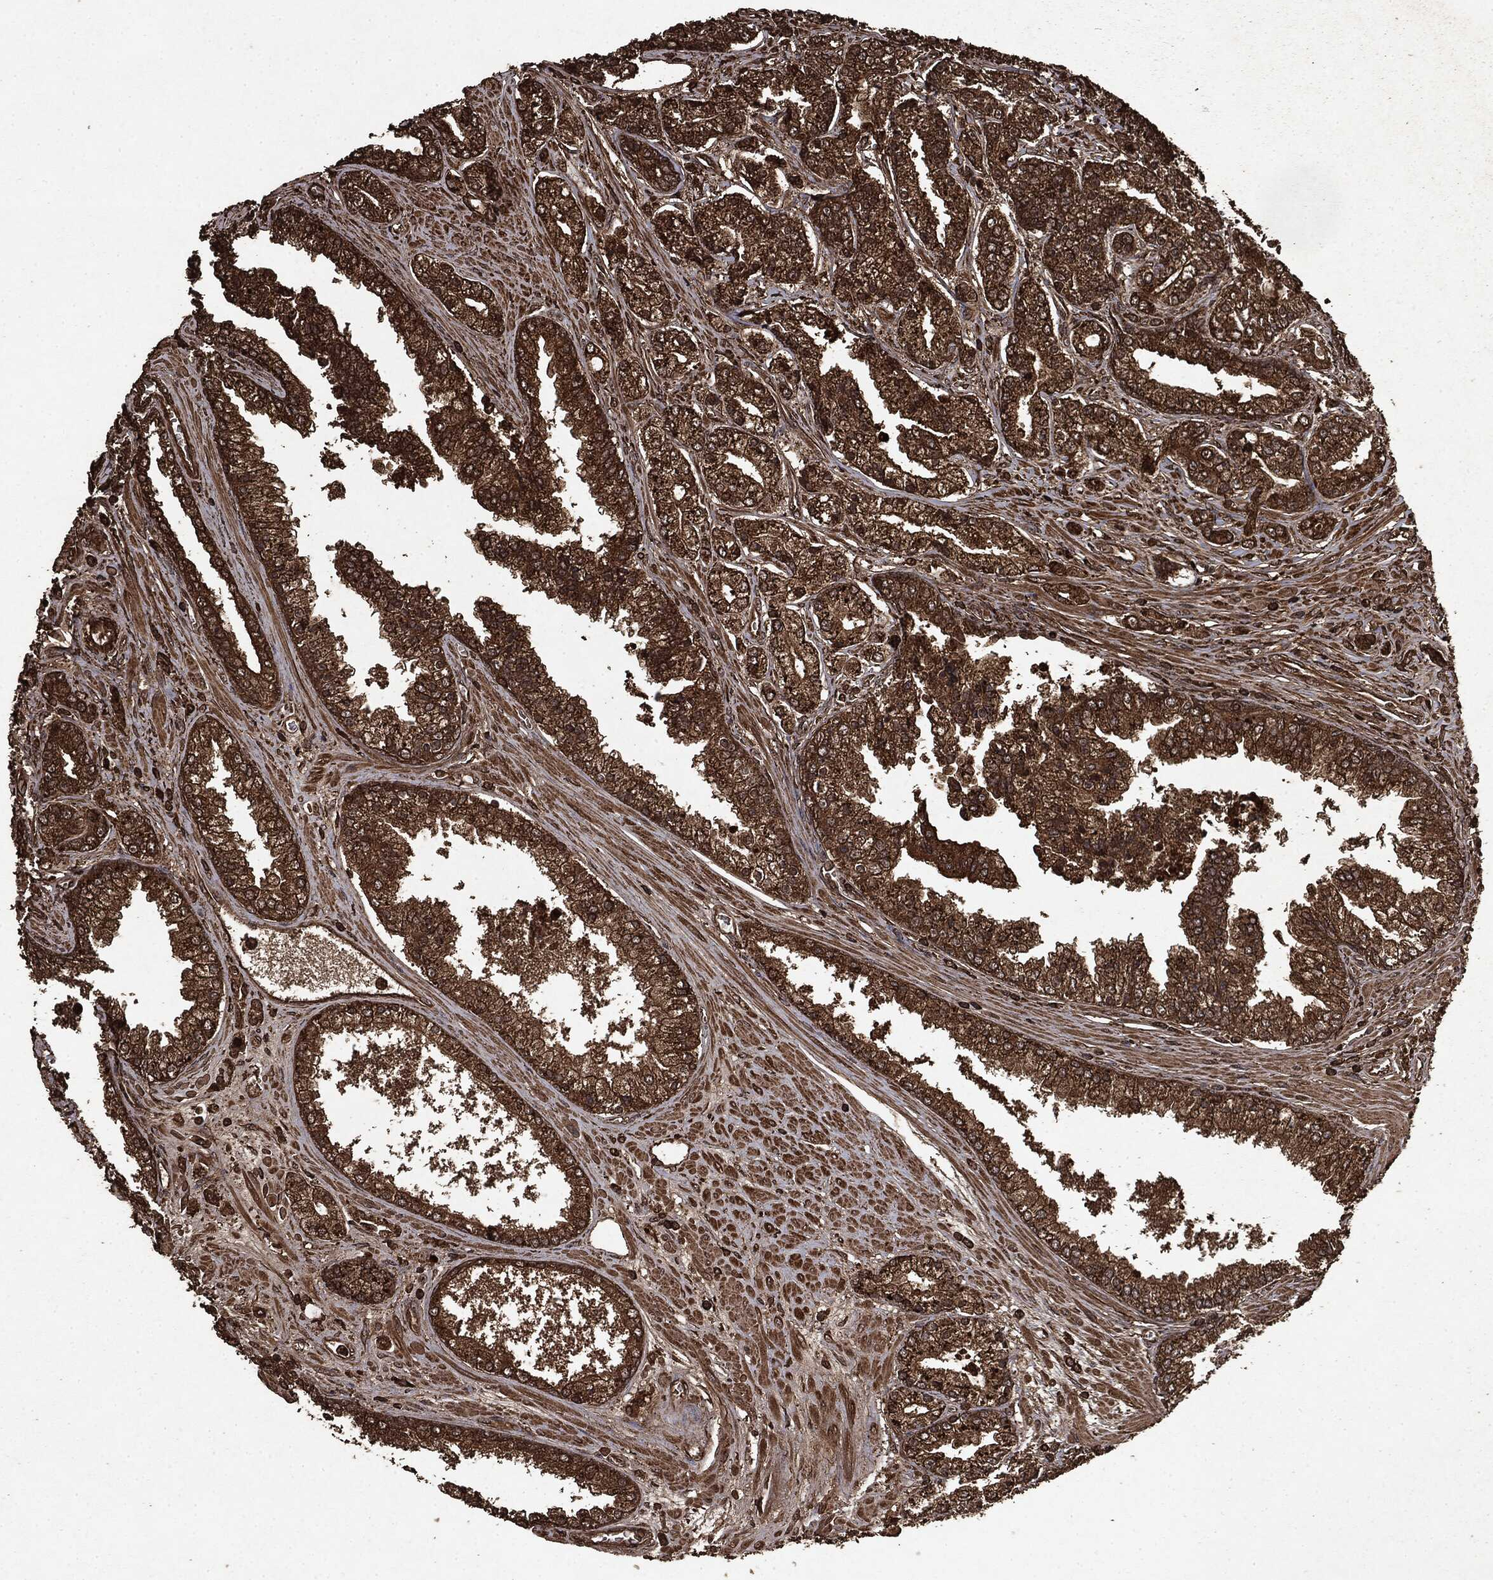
{"staining": {"intensity": "strong", "quantity": ">75%", "location": "cytoplasmic/membranous"}, "tissue": "prostate cancer", "cell_type": "Tumor cells", "image_type": "cancer", "snomed": [{"axis": "morphology", "description": "Adenocarcinoma, High grade"}, {"axis": "topography", "description": "Prostate"}], "caption": "Protein analysis of prostate high-grade adenocarcinoma tissue demonstrates strong cytoplasmic/membranous positivity in about >75% of tumor cells.", "gene": "ARAF", "patient": {"sex": "male", "age": 66}}